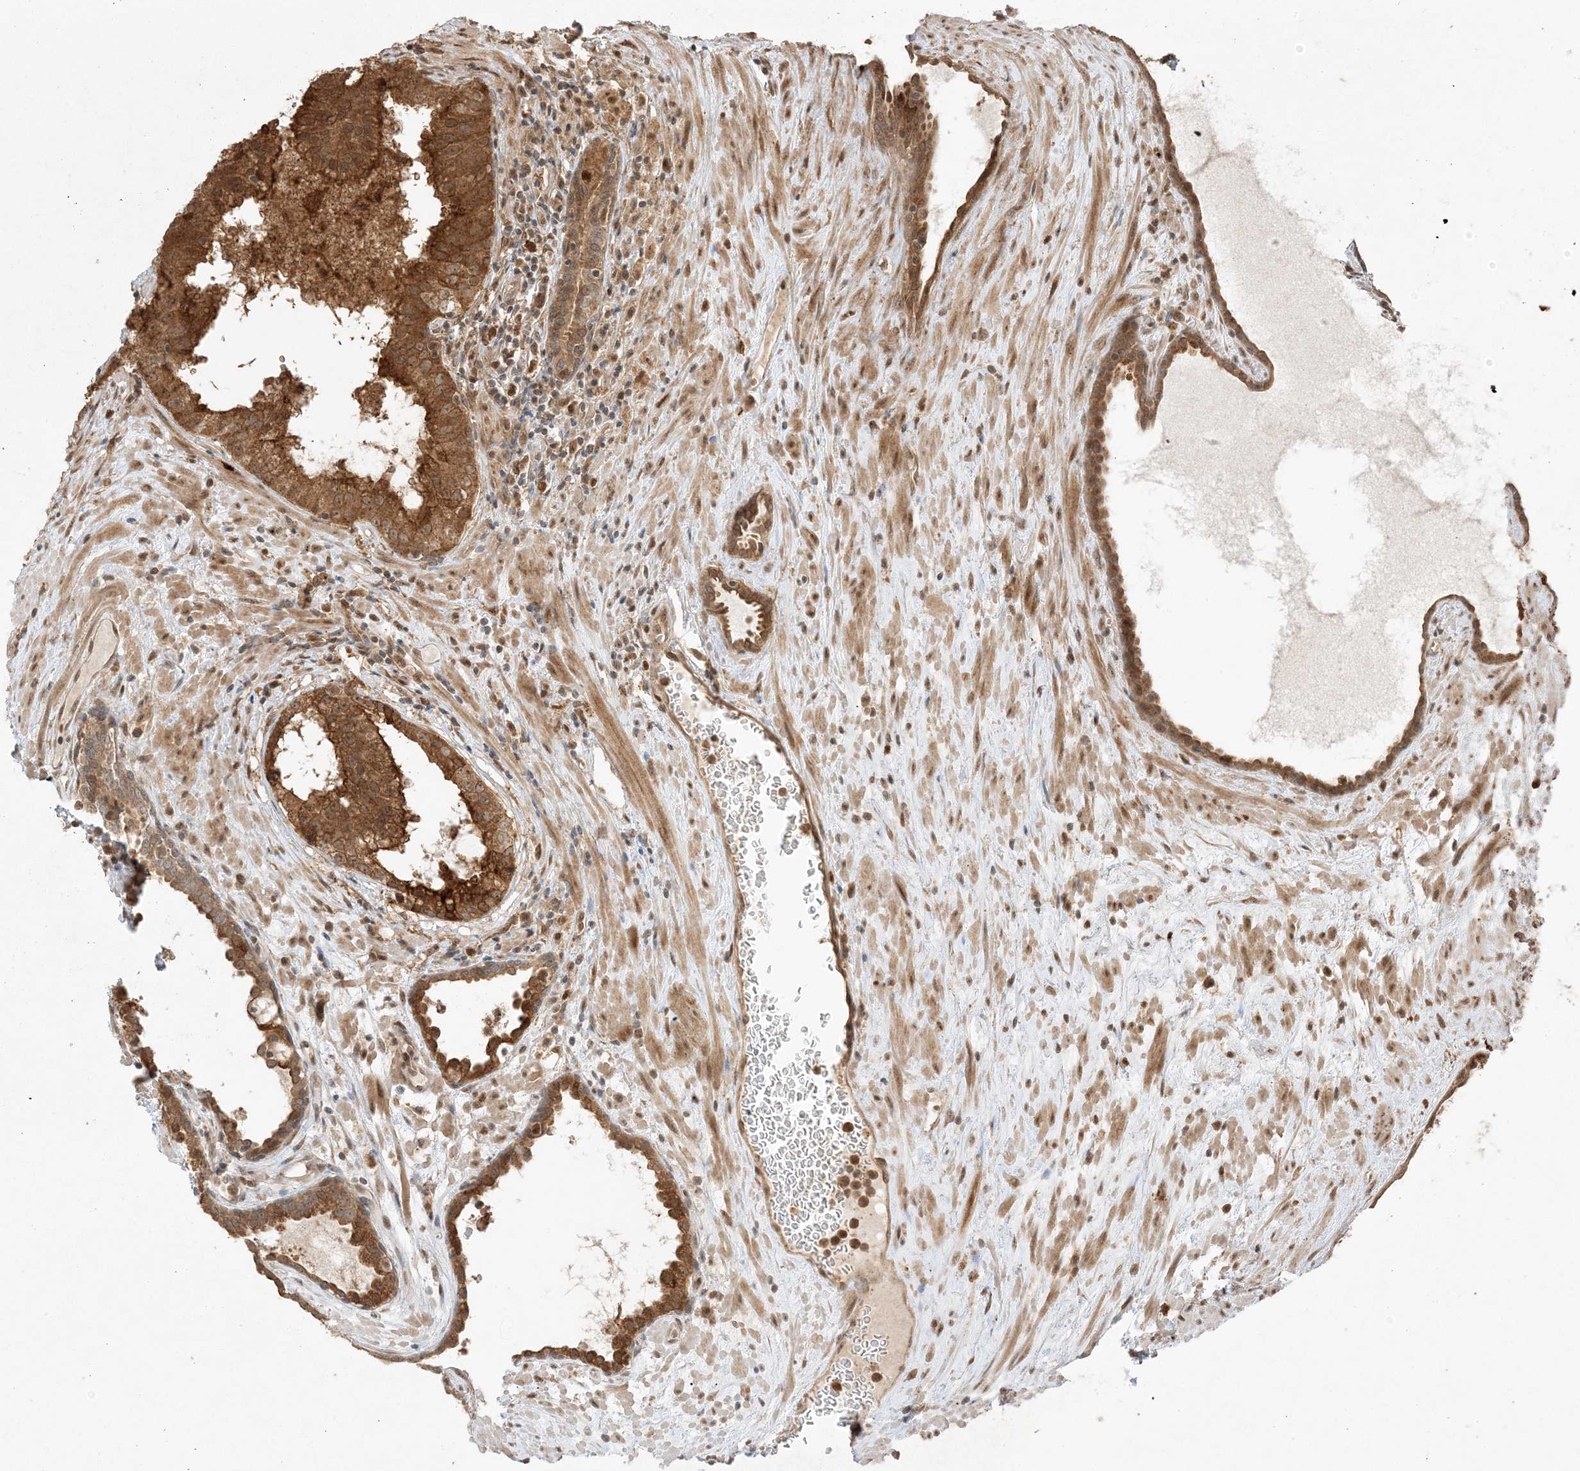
{"staining": {"intensity": "strong", "quantity": ">75%", "location": "cytoplasmic/membranous"}, "tissue": "prostate cancer", "cell_type": "Tumor cells", "image_type": "cancer", "snomed": [{"axis": "morphology", "description": "Adenocarcinoma, High grade"}, {"axis": "topography", "description": "Prostate"}], "caption": "A high-resolution micrograph shows immunohistochemistry staining of prostate cancer (high-grade adenocarcinoma), which demonstrates strong cytoplasmic/membranous staining in about >75% of tumor cells.", "gene": "ZBTB41", "patient": {"sex": "male", "age": 68}}